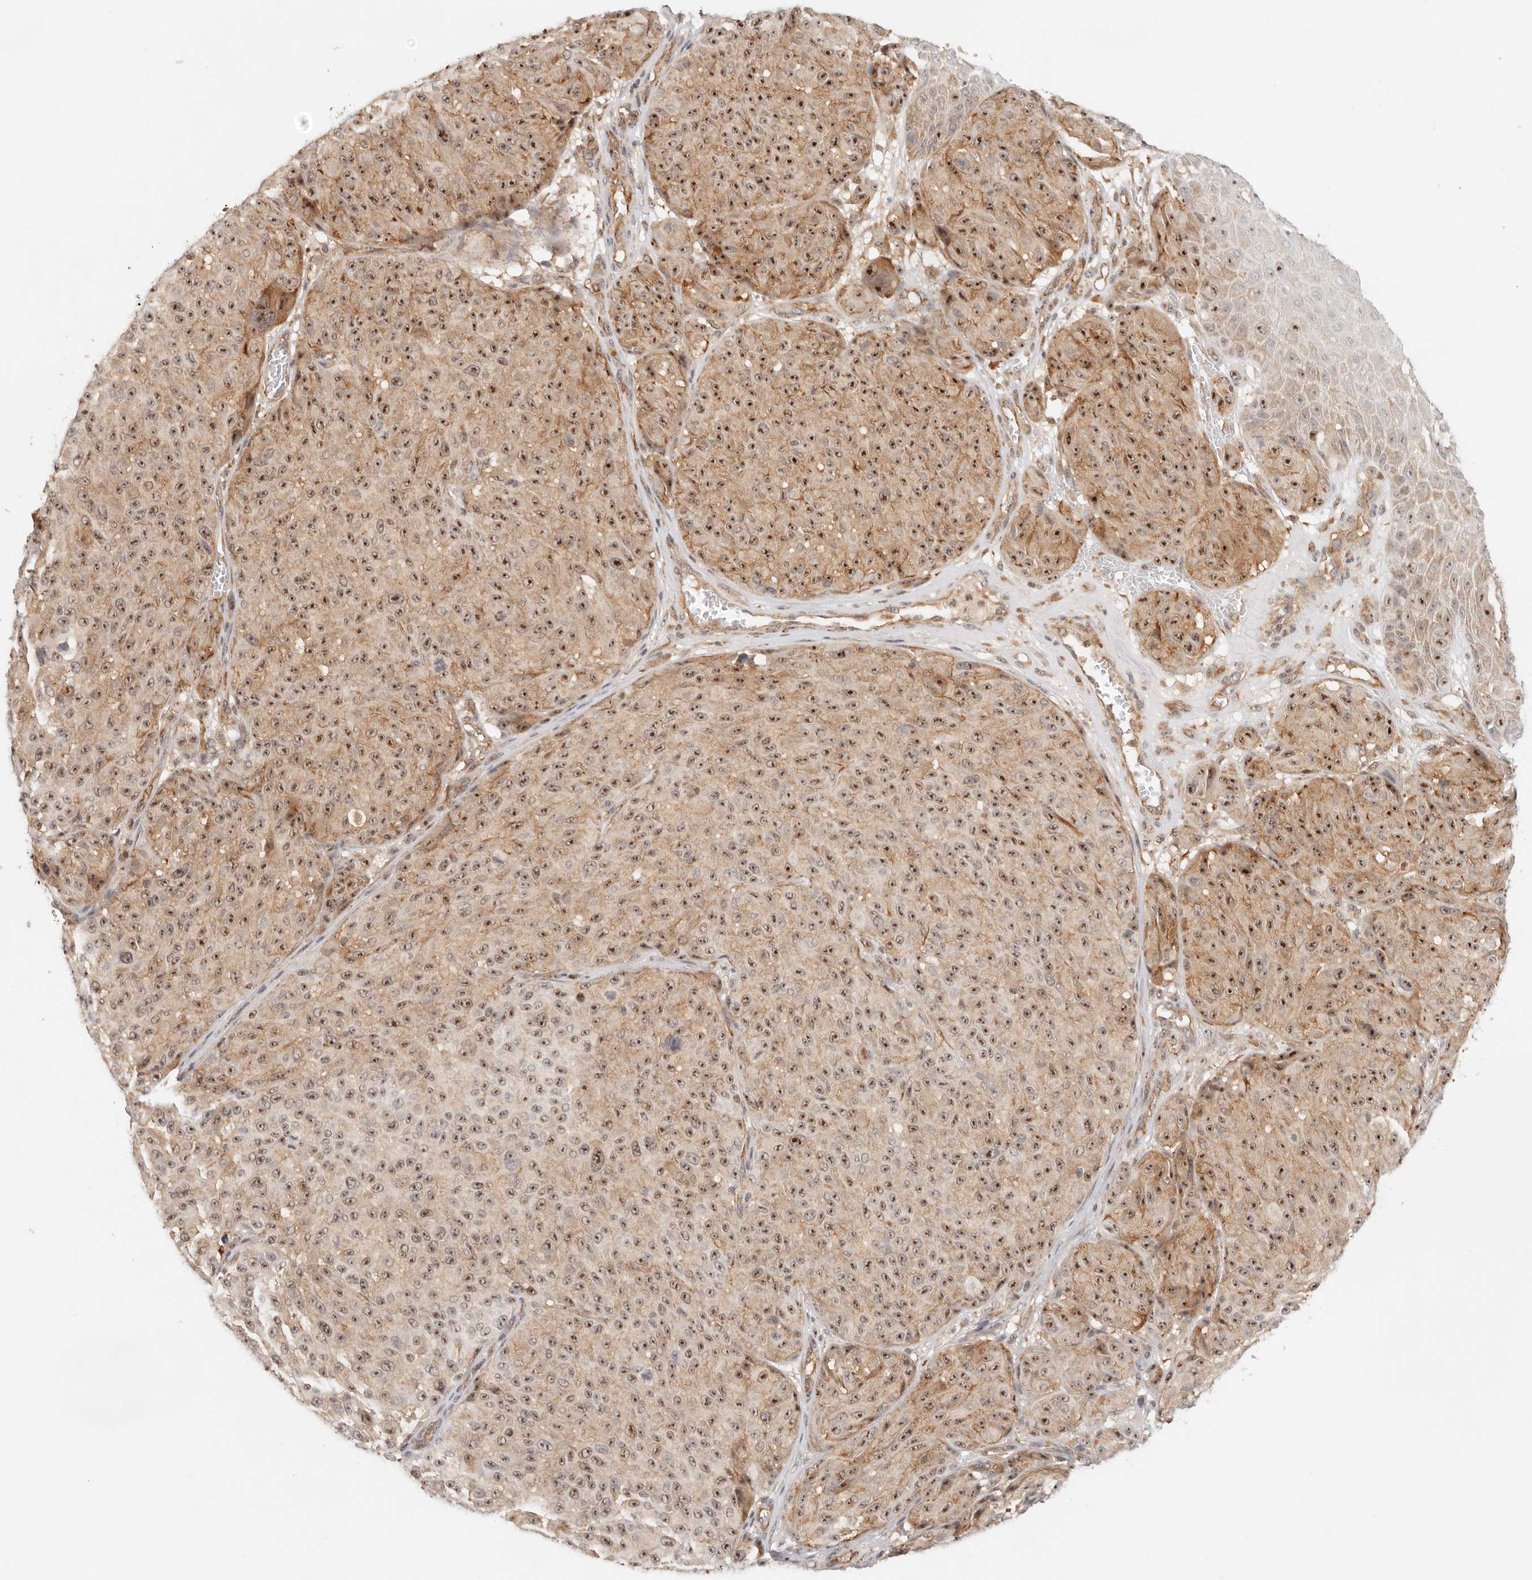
{"staining": {"intensity": "strong", "quantity": ">75%", "location": "nuclear"}, "tissue": "melanoma", "cell_type": "Tumor cells", "image_type": "cancer", "snomed": [{"axis": "morphology", "description": "Malignant melanoma, NOS"}, {"axis": "topography", "description": "Skin"}], "caption": "Protein analysis of melanoma tissue displays strong nuclear expression in approximately >75% of tumor cells.", "gene": "HEXD", "patient": {"sex": "male", "age": 83}}